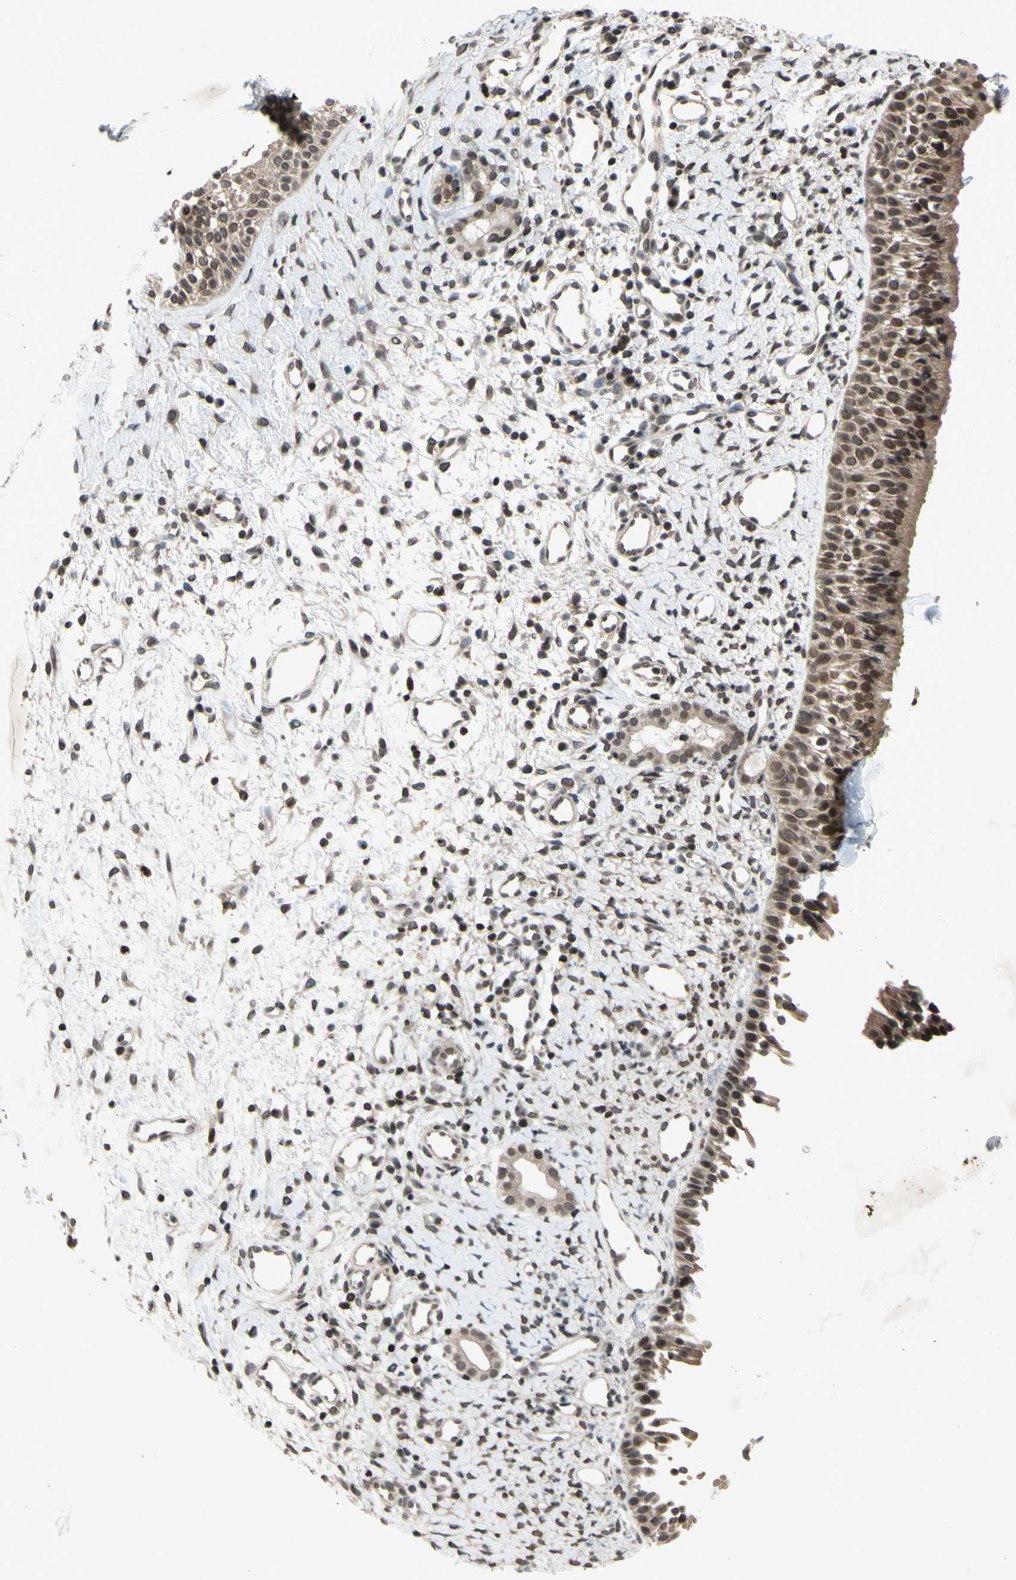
{"staining": {"intensity": "moderate", "quantity": ">75%", "location": "cytoplasmic/membranous,nuclear"}, "tissue": "nasopharynx", "cell_type": "Respiratory epithelial cells", "image_type": "normal", "snomed": [{"axis": "morphology", "description": "Normal tissue, NOS"}, {"axis": "topography", "description": "Nasopharynx"}], "caption": "This micrograph displays normal nasopharynx stained with immunohistochemistry (IHC) to label a protein in brown. The cytoplasmic/membranous,nuclear of respiratory epithelial cells show moderate positivity for the protein. Nuclei are counter-stained blue.", "gene": "XPO1", "patient": {"sex": "male", "age": 22}}